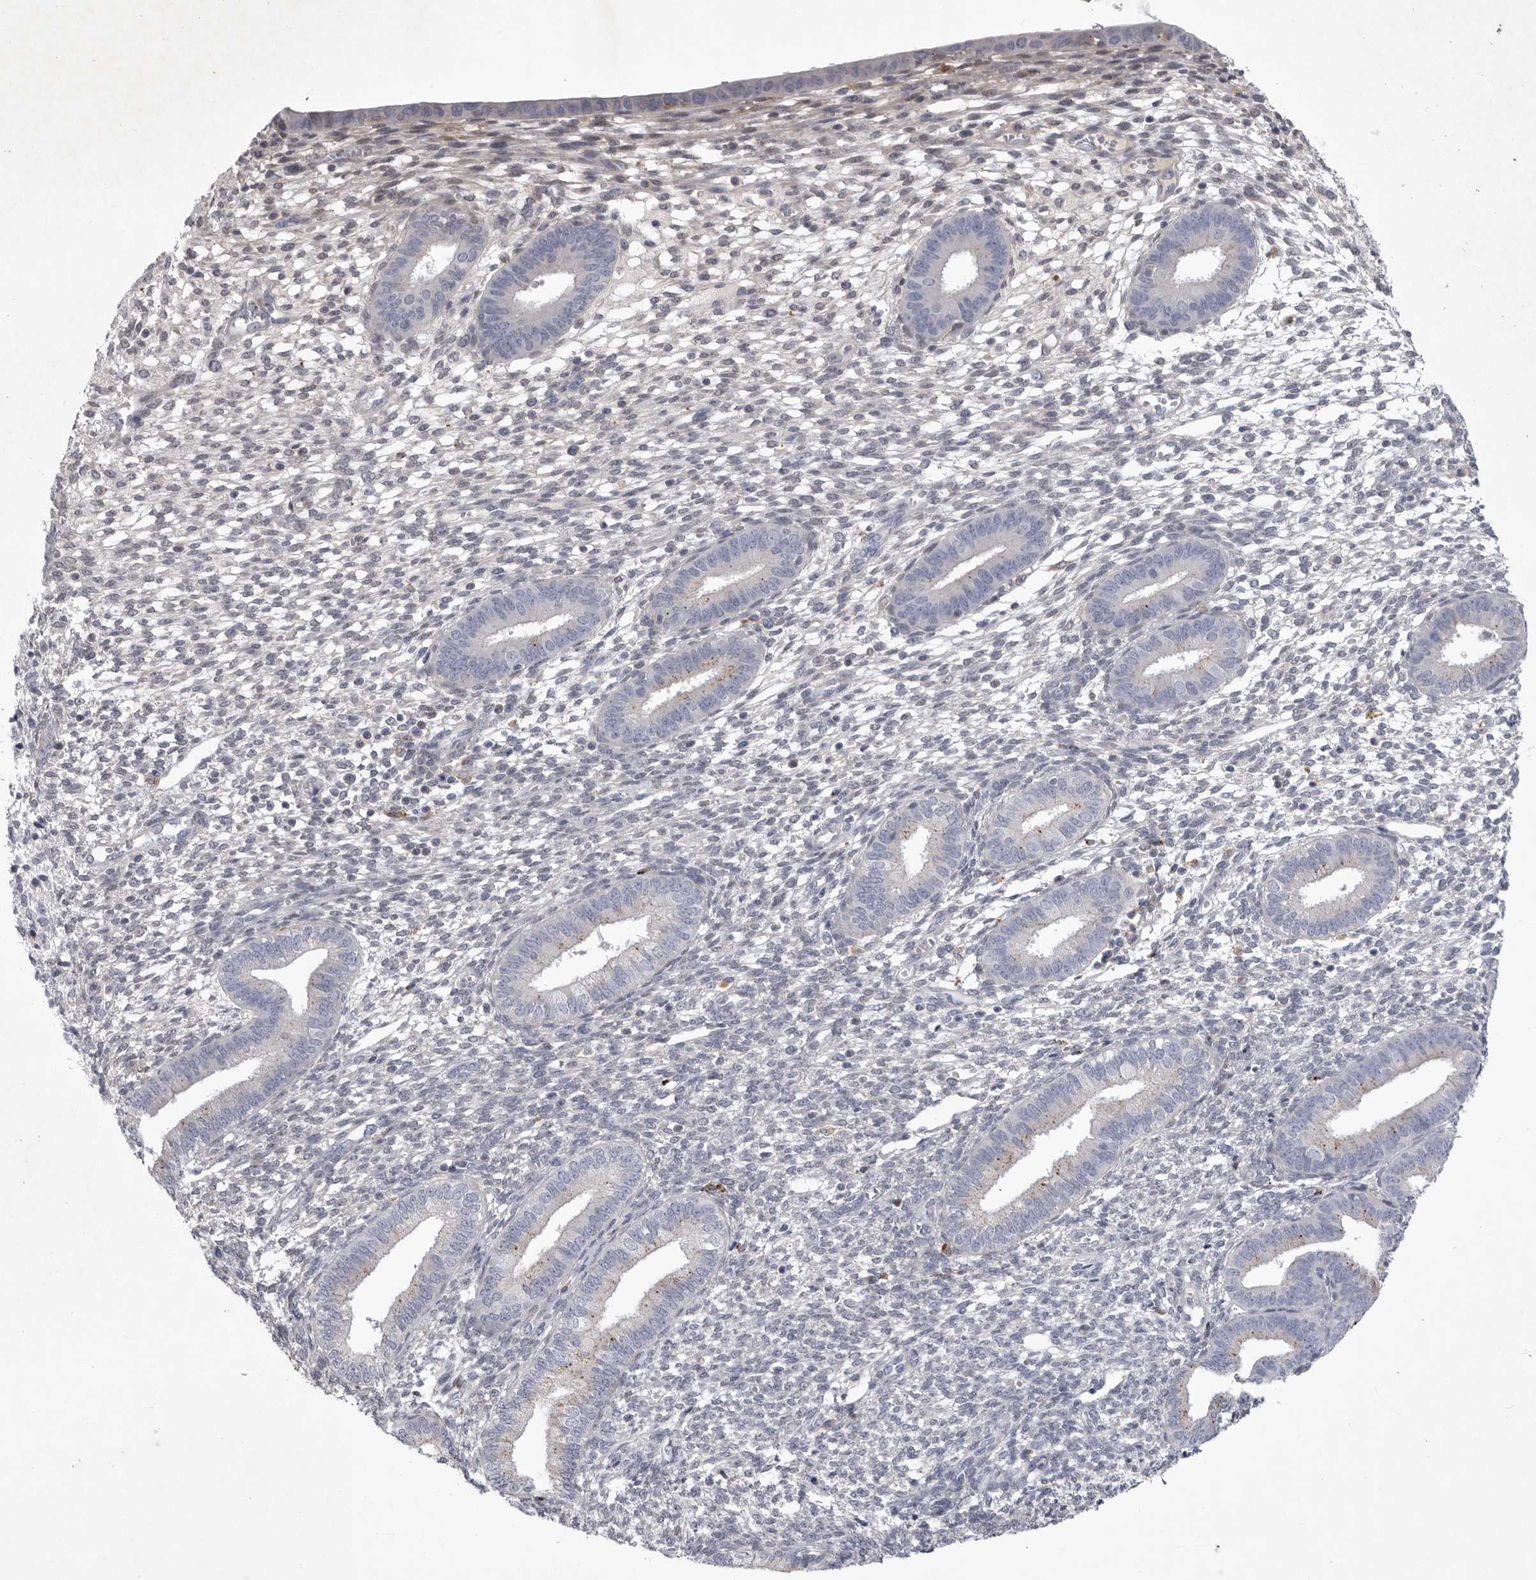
{"staining": {"intensity": "negative", "quantity": "none", "location": "none"}, "tissue": "endometrium", "cell_type": "Cells in endometrial stroma", "image_type": "normal", "snomed": [{"axis": "morphology", "description": "Normal tissue, NOS"}, {"axis": "topography", "description": "Endometrium"}], "caption": "This is a micrograph of immunohistochemistry staining of benign endometrium, which shows no positivity in cells in endometrial stroma.", "gene": "SIGLEC10", "patient": {"sex": "female", "age": 46}}